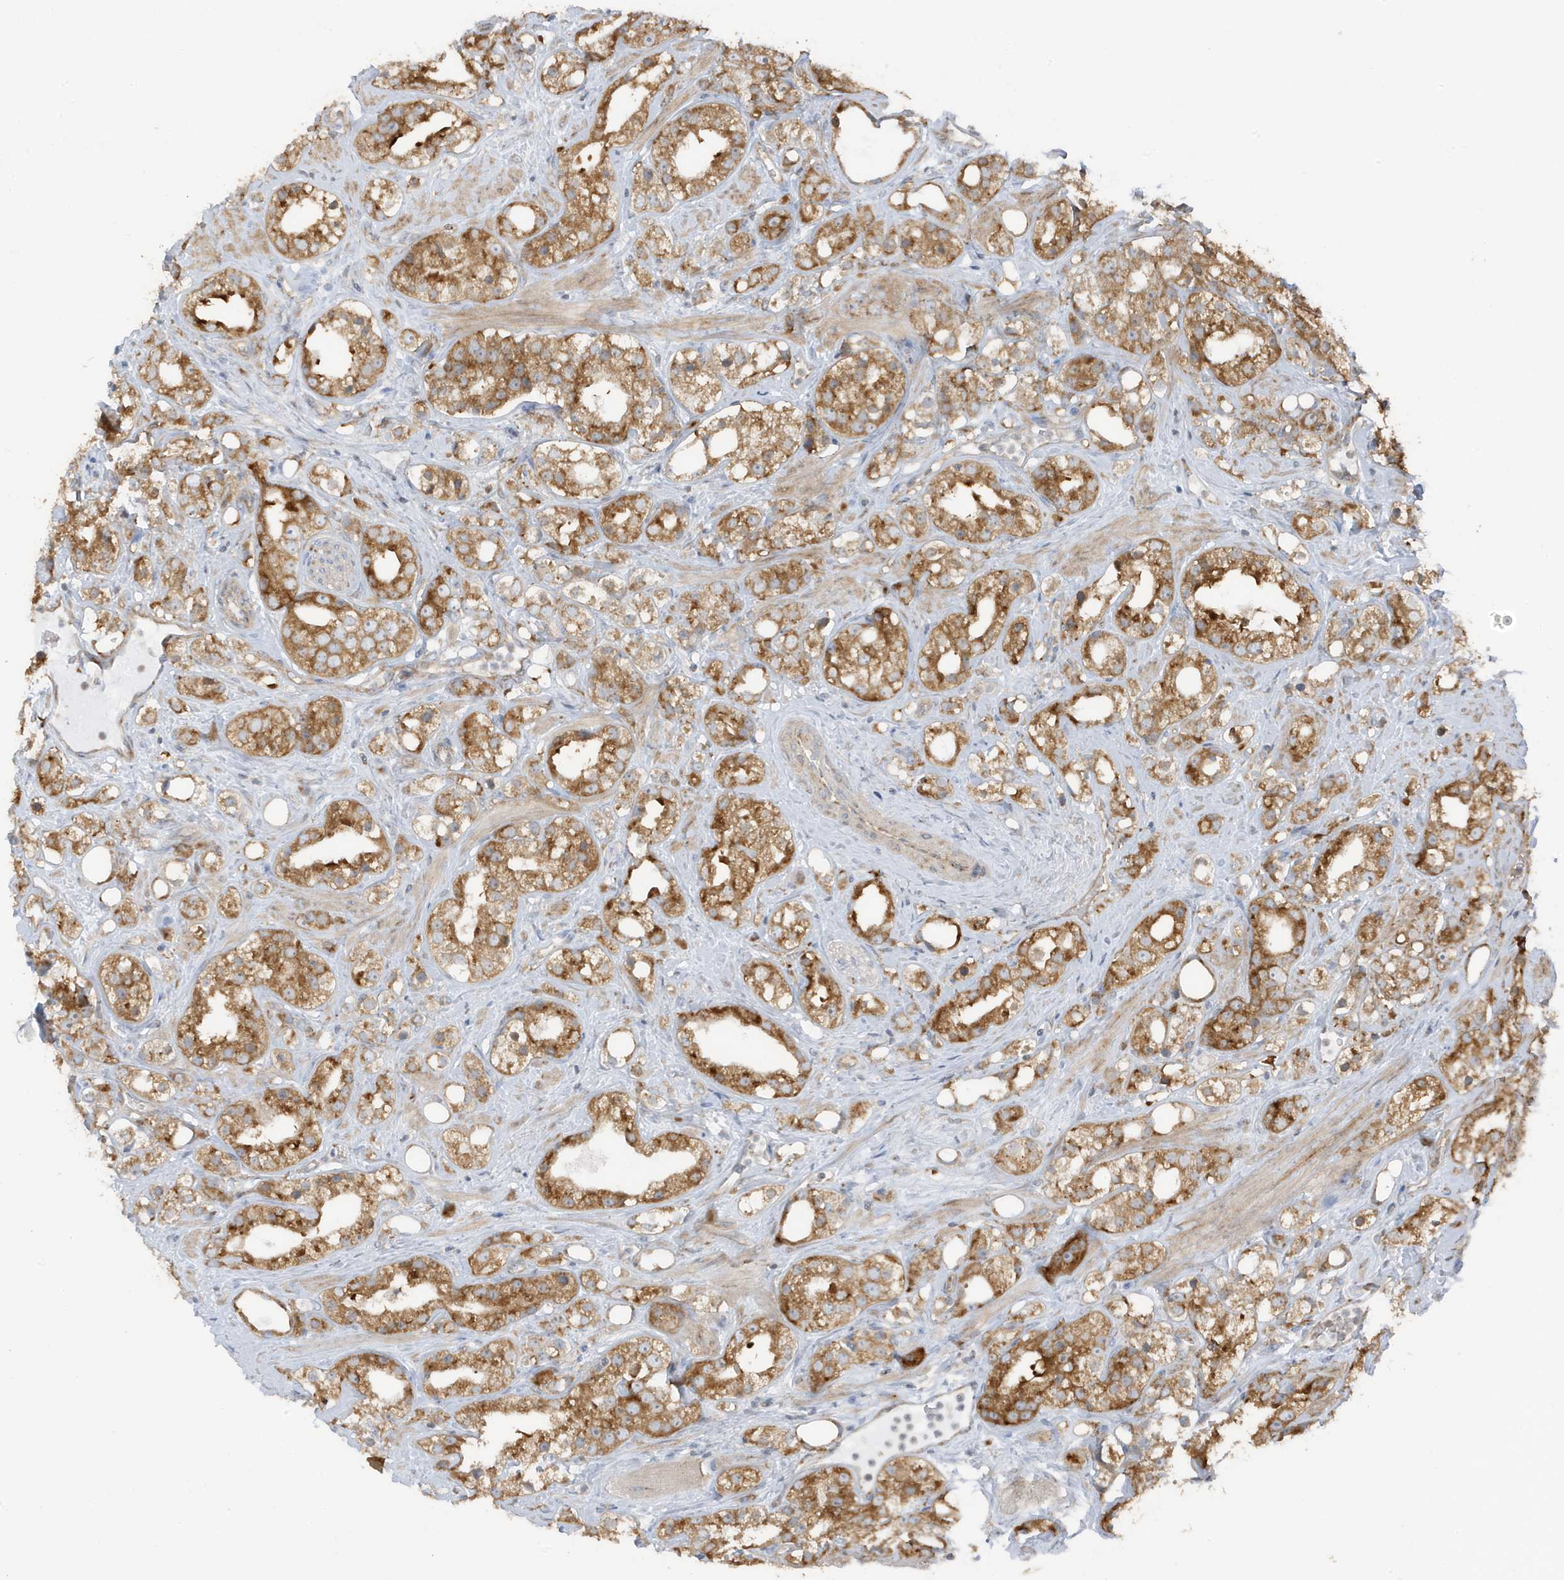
{"staining": {"intensity": "moderate", "quantity": ">75%", "location": "cytoplasmic/membranous"}, "tissue": "prostate cancer", "cell_type": "Tumor cells", "image_type": "cancer", "snomed": [{"axis": "morphology", "description": "Adenocarcinoma, NOS"}, {"axis": "topography", "description": "Prostate"}], "caption": "Immunohistochemistry of adenocarcinoma (prostate) demonstrates medium levels of moderate cytoplasmic/membranous expression in approximately >75% of tumor cells.", "gene": "GOLGA4", "patient": {"sex": "male", "age": 79}}